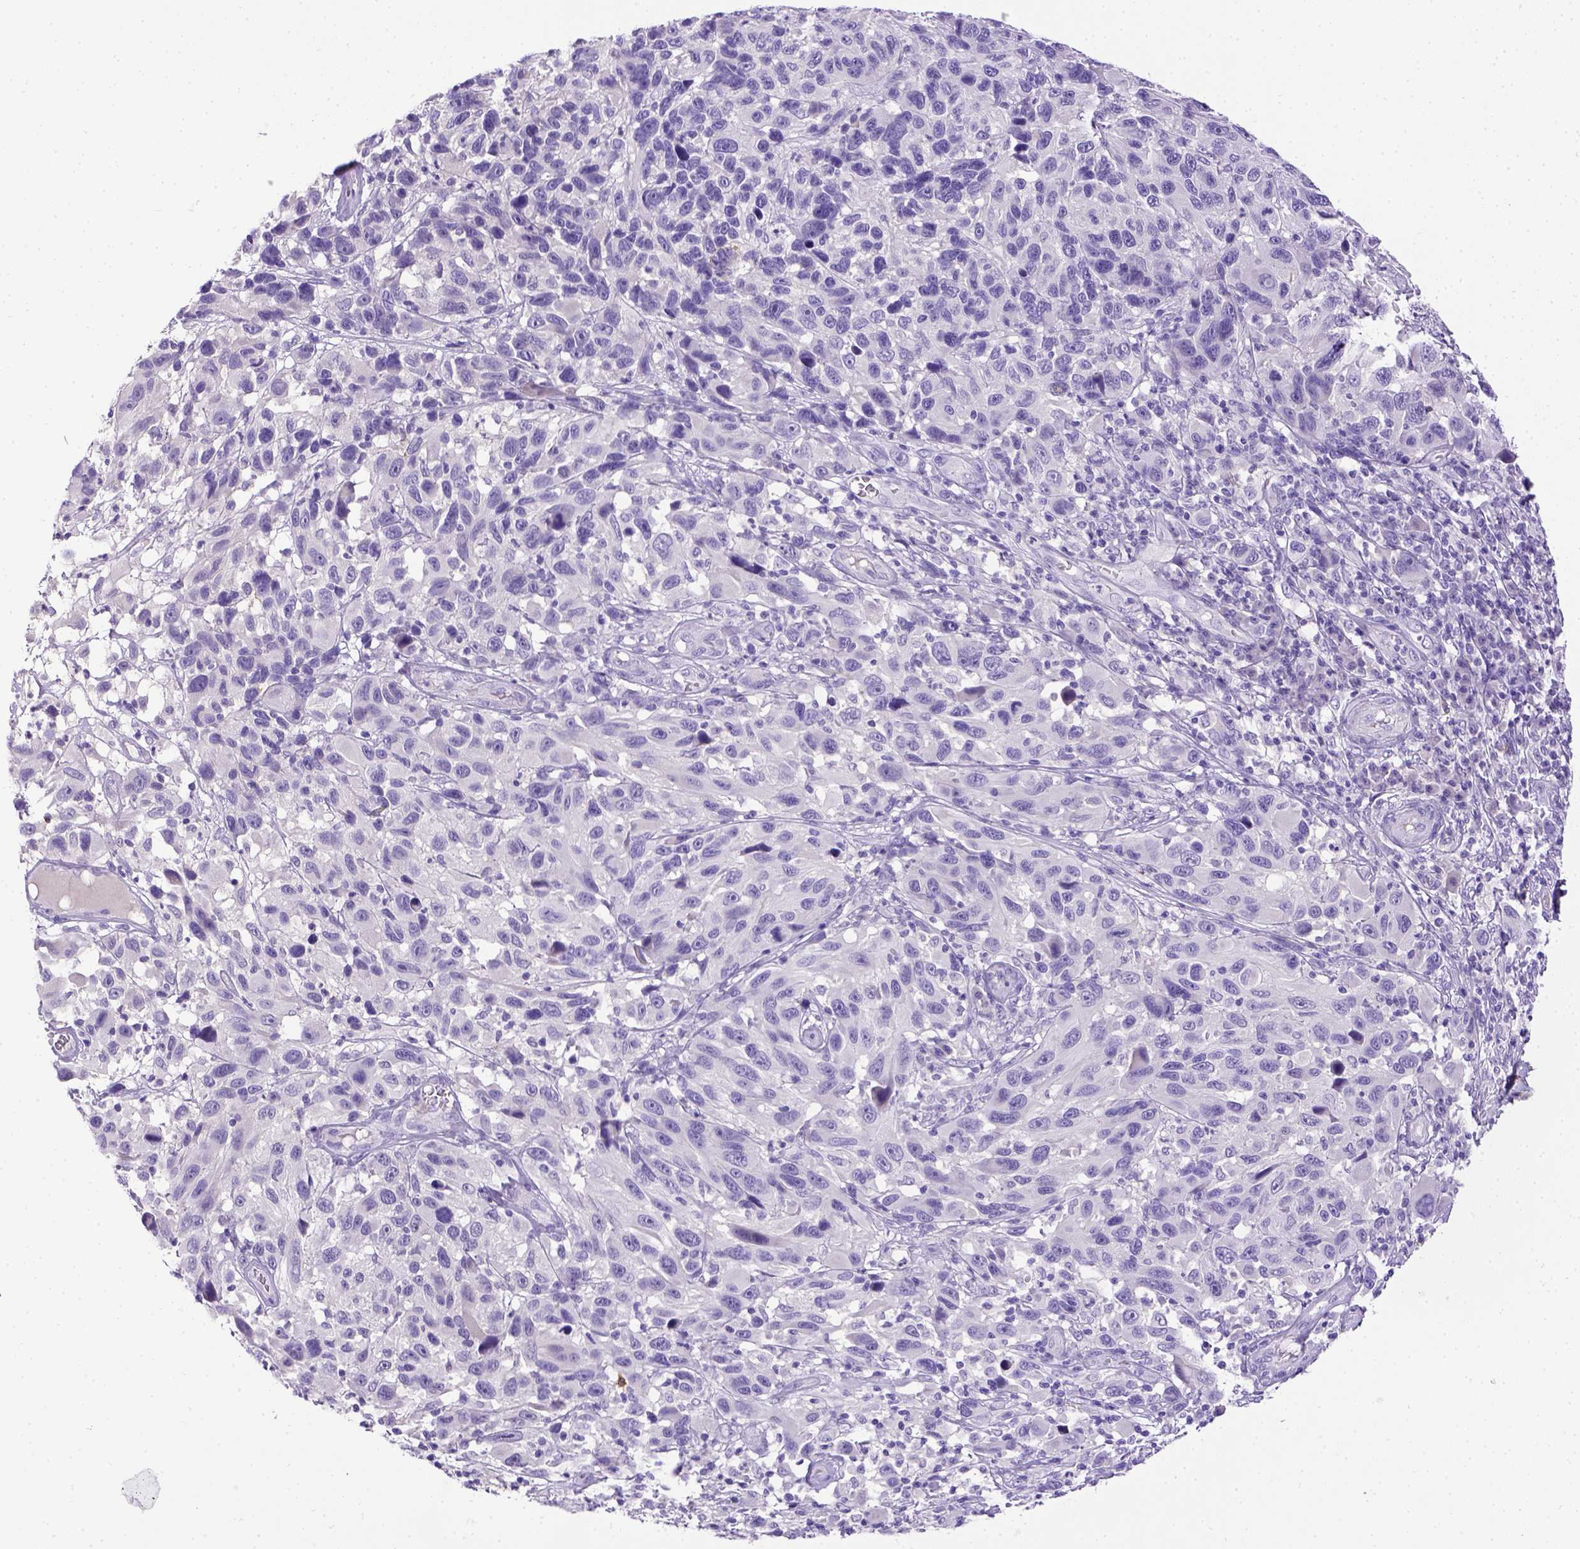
{"staining": {"intensity": "negative", "quantity": "none", "location": "none"}, "tissue": "melanoma", "cell_type": "Tumor cells", "image_type": "cancer", "snomed": [{"axis": "morphology", "description": "Malignant melanoma, NOS"}, {"axis": "topography", "description": "Skin"}], "caption": "Immunohistochemical staining of melanoma exhibits no significant staining in tumor cells.", "gene": "B3GAT1", "patient": {"sex": "male", "age": 53}}